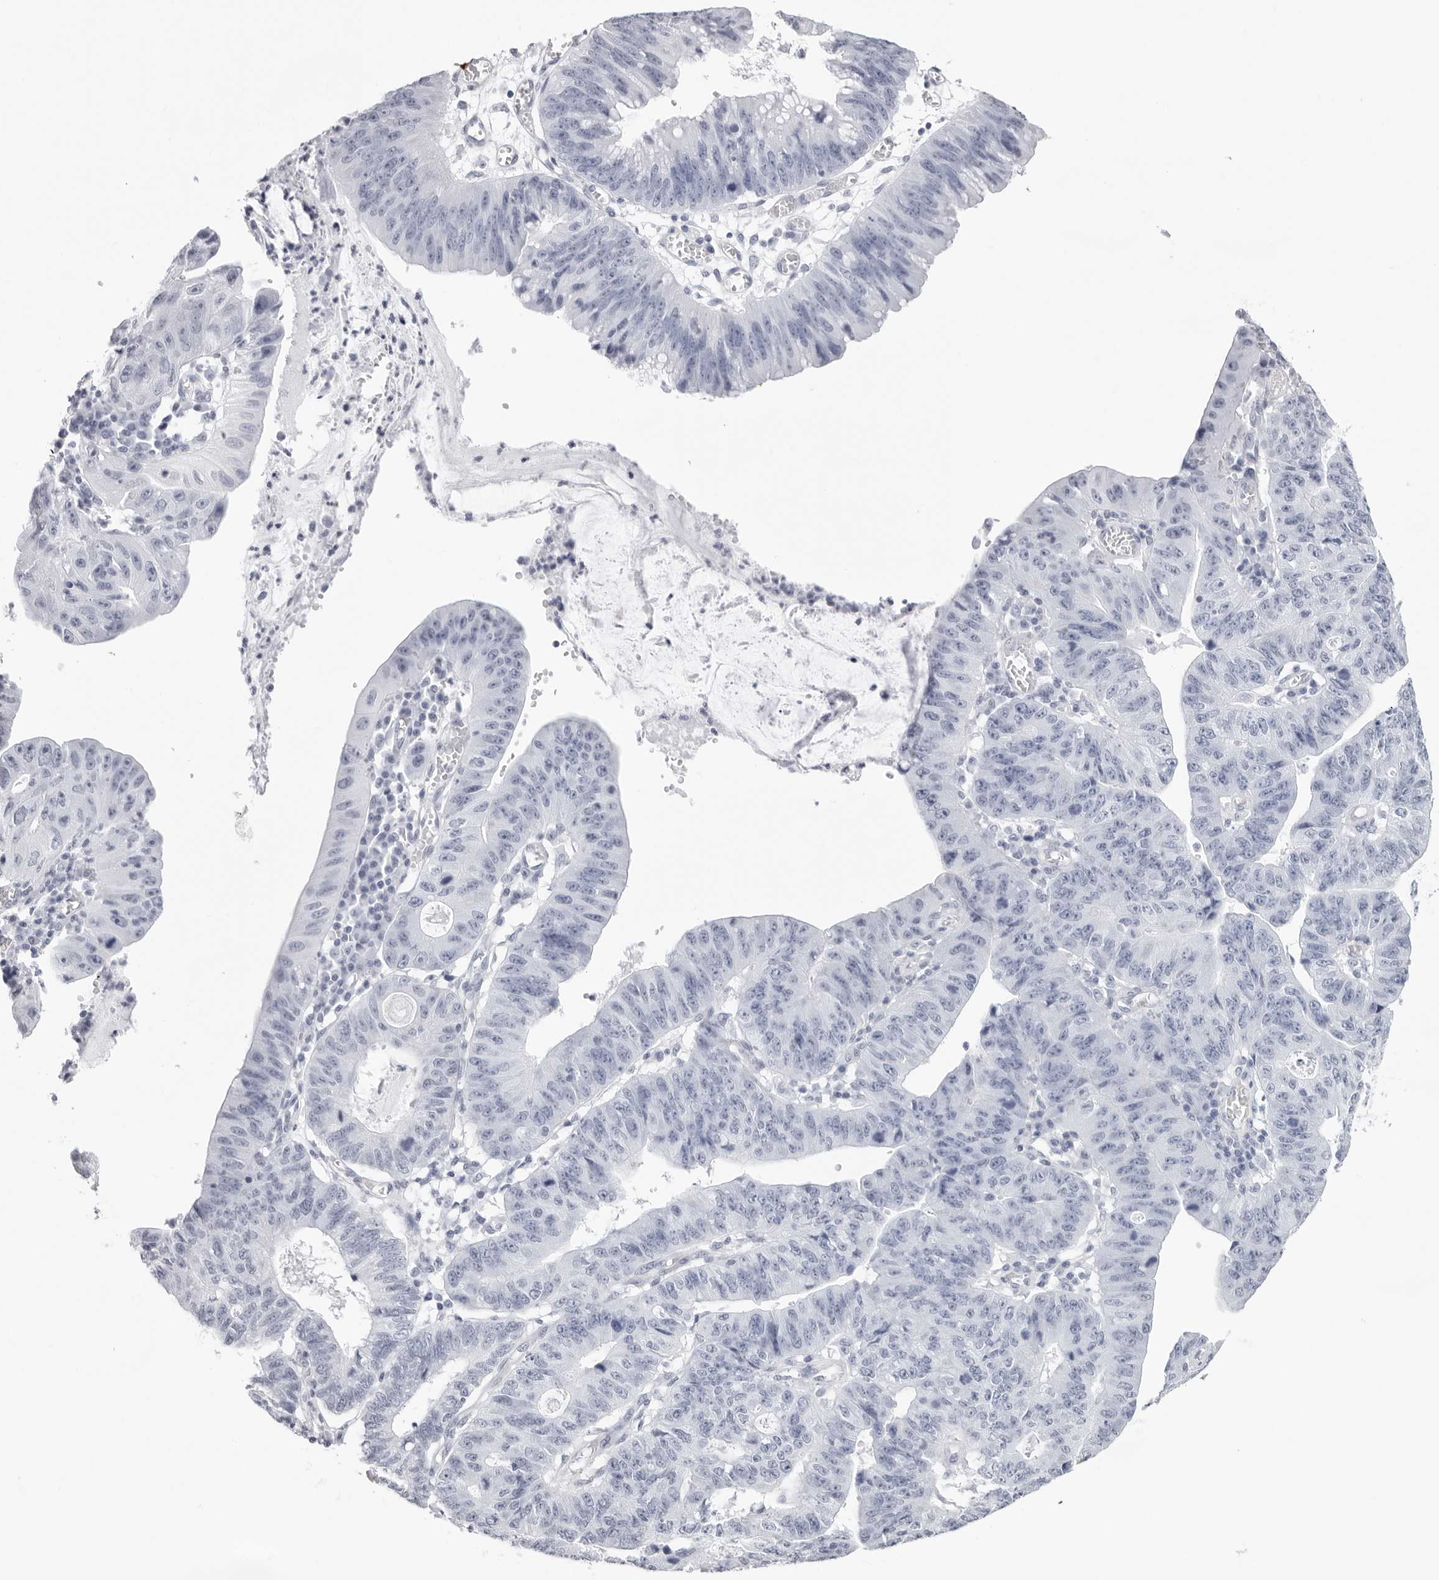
{"staining": {"intensity": "negative", "quantity": "none", "location": "none"}, "tissue": "stomach cancer", "cell_type": "Tumor cells", "image_type": "cancer", "snomed": [{"axis": "morphology", "description": "Adenocarcinoma, NOS"}, {"axis": "topography", "description": "Stomach"}], "caption": "IHC photomicrograph of human stomach adenocarcinoma stained for a protein (brown), which demonstrates no staining in tumor cells.", "gene": "INSL3", "patient": {"sex": "male", "age": 59}}